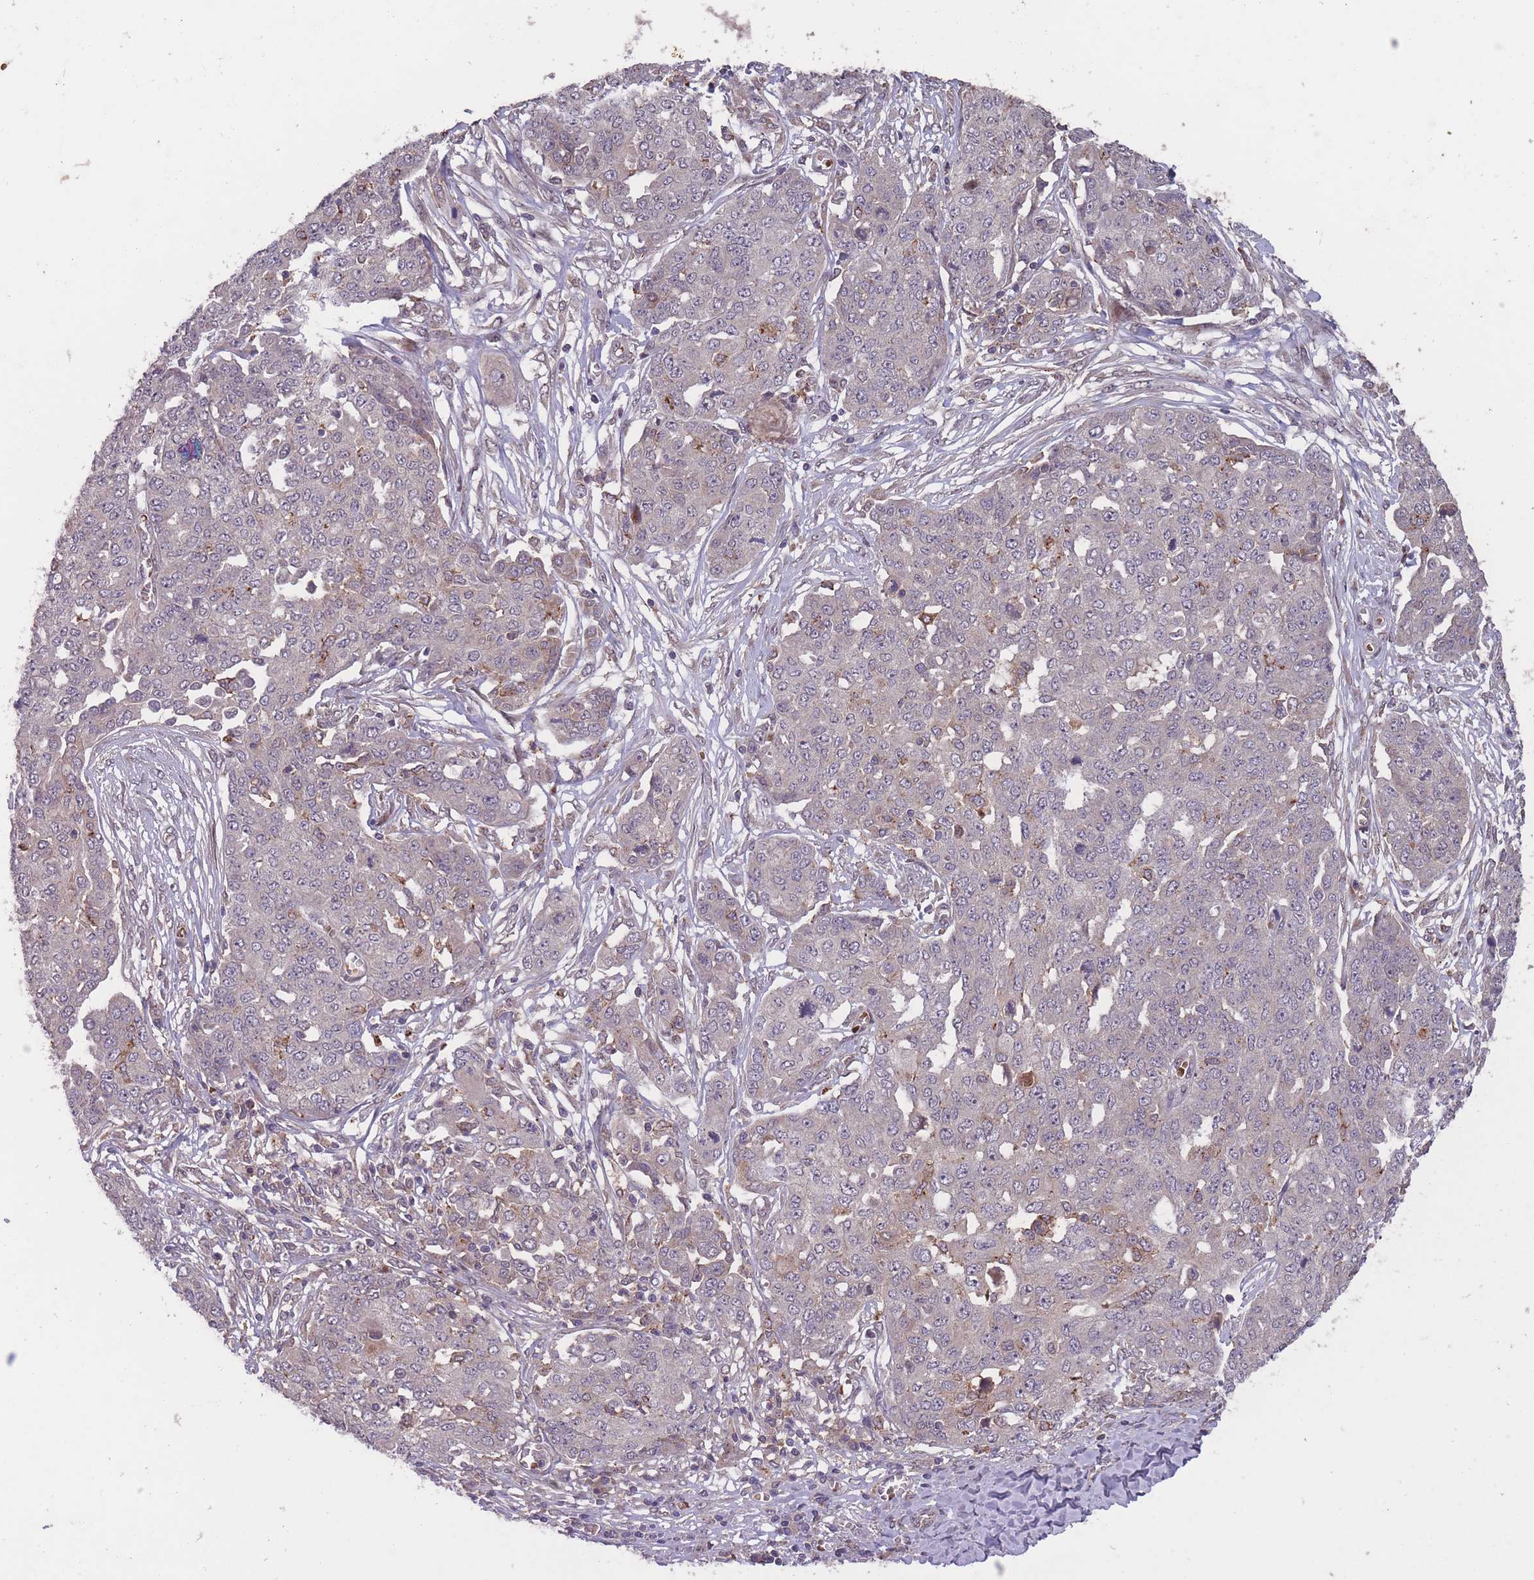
{"staining": {"intensity": "negative", "quantity": "none", "location": "none"}, "tissue": "ovarian cancer", "cell_type": "Tumor cells", "image_type": "cancer", "snomed": [{"axis": "morphology", "description": "Cystadenocarcinoma, serous, NOS"}, {"axis": "topography", "description": "Soft tissue"}, {"axis": "topography", "description": "Ovary"}], "caption": "High power microscopy histopathology image of an IHC micrograph of ovarian cancer (serous cystadenocarcinoma), revealing no significant staining in tumor cells.", "gene": "SECTM1", "patient": {"sex": "female", "age": 57}}